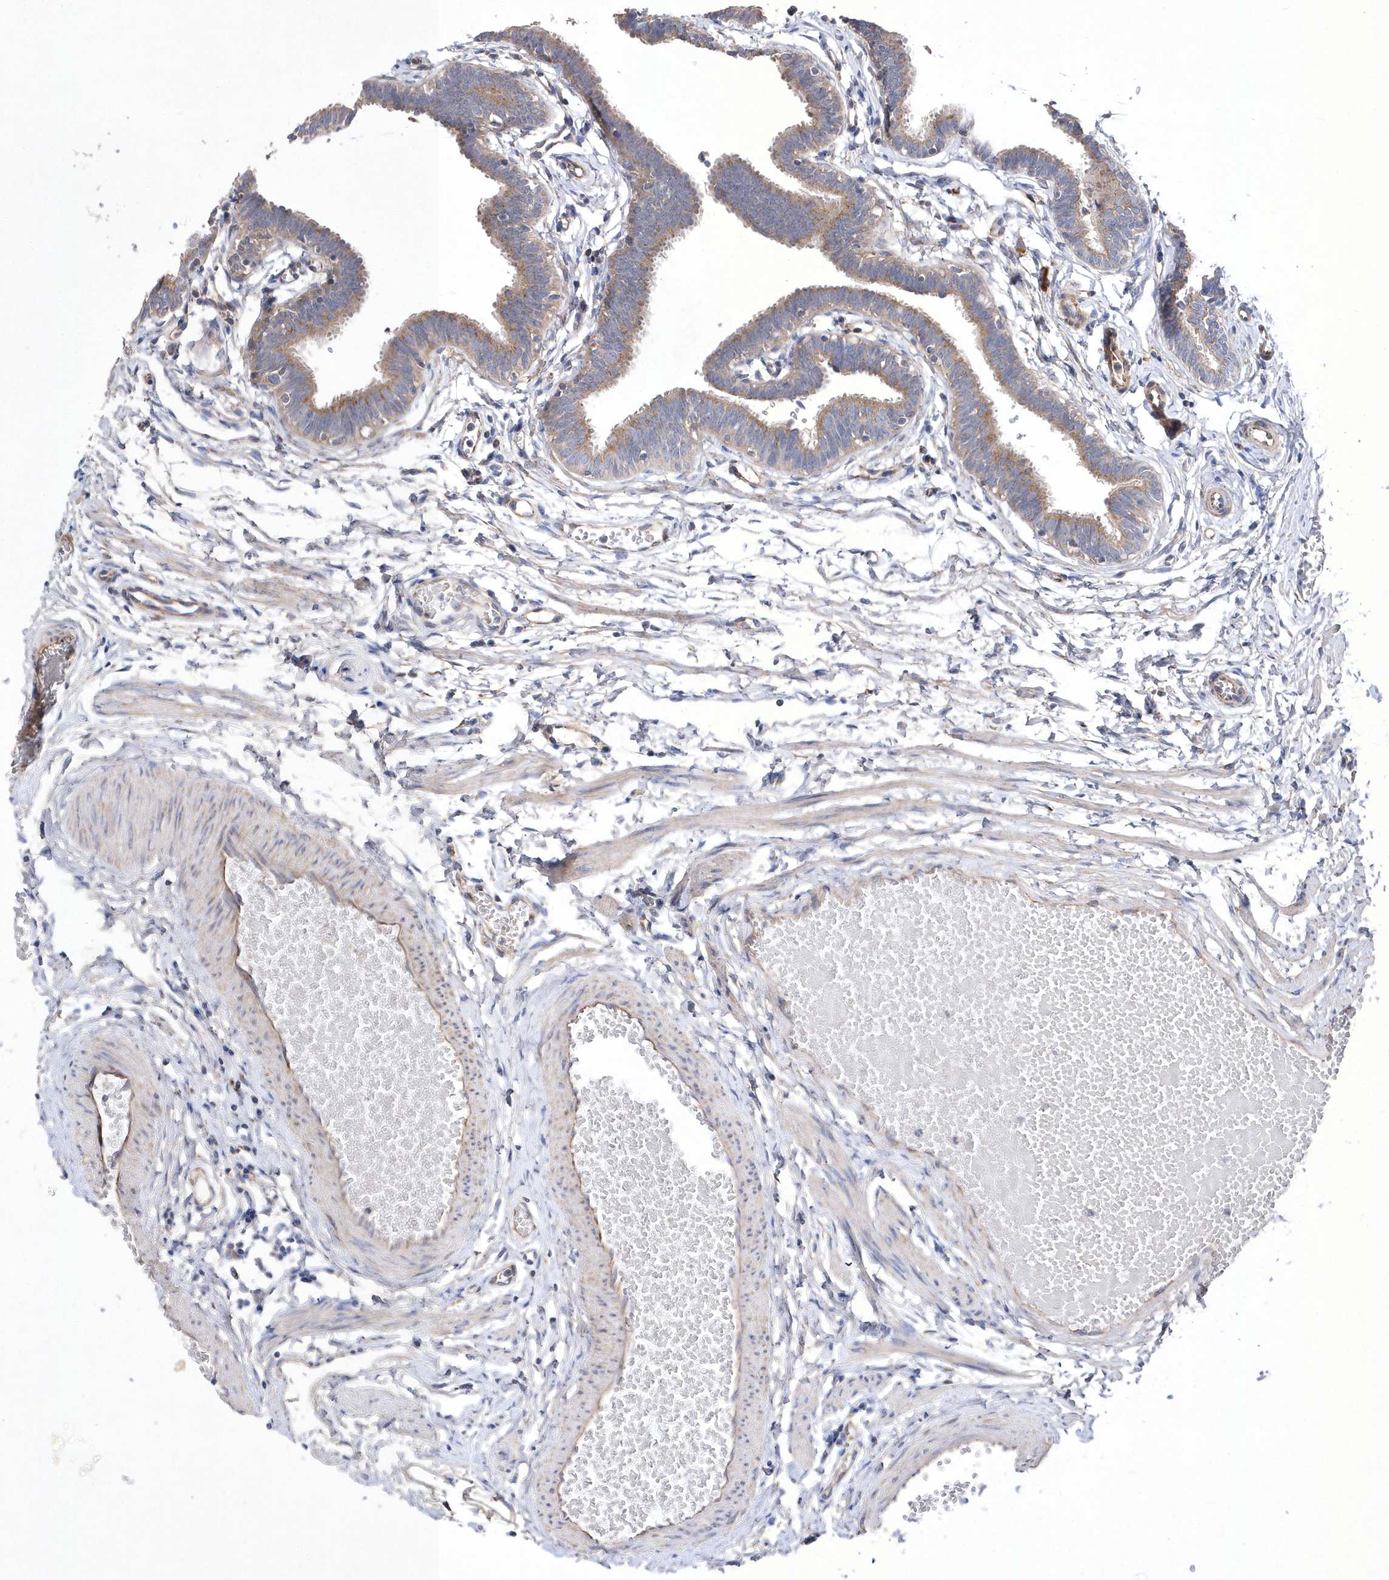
{"staining": {"intensity": "moderate", "quantity": "25%-75%", "location": "cytoplasmic/membranous"}, "tissue": "fallopian tube", "cell_type": "Glandular cells", "image_type": "normal", "snomed": [{"axis": "morphology", "description": "Normal tissue, NOS"}, {"axis": "topography", "description": "Fallopian tube"}, {"axis": "topography", "description": "Ovary"}], "caption": "Immunohistochemistry (IHC) histopathology image of normal human fallopian tube stained for a protein (brown), which reveals medium levels of moderate cytoplasmic/membranous expression in approximately 25%-75% of glandular cells.", "gene": "METTL8", "patient": {"sex": "female", "age": 23}}